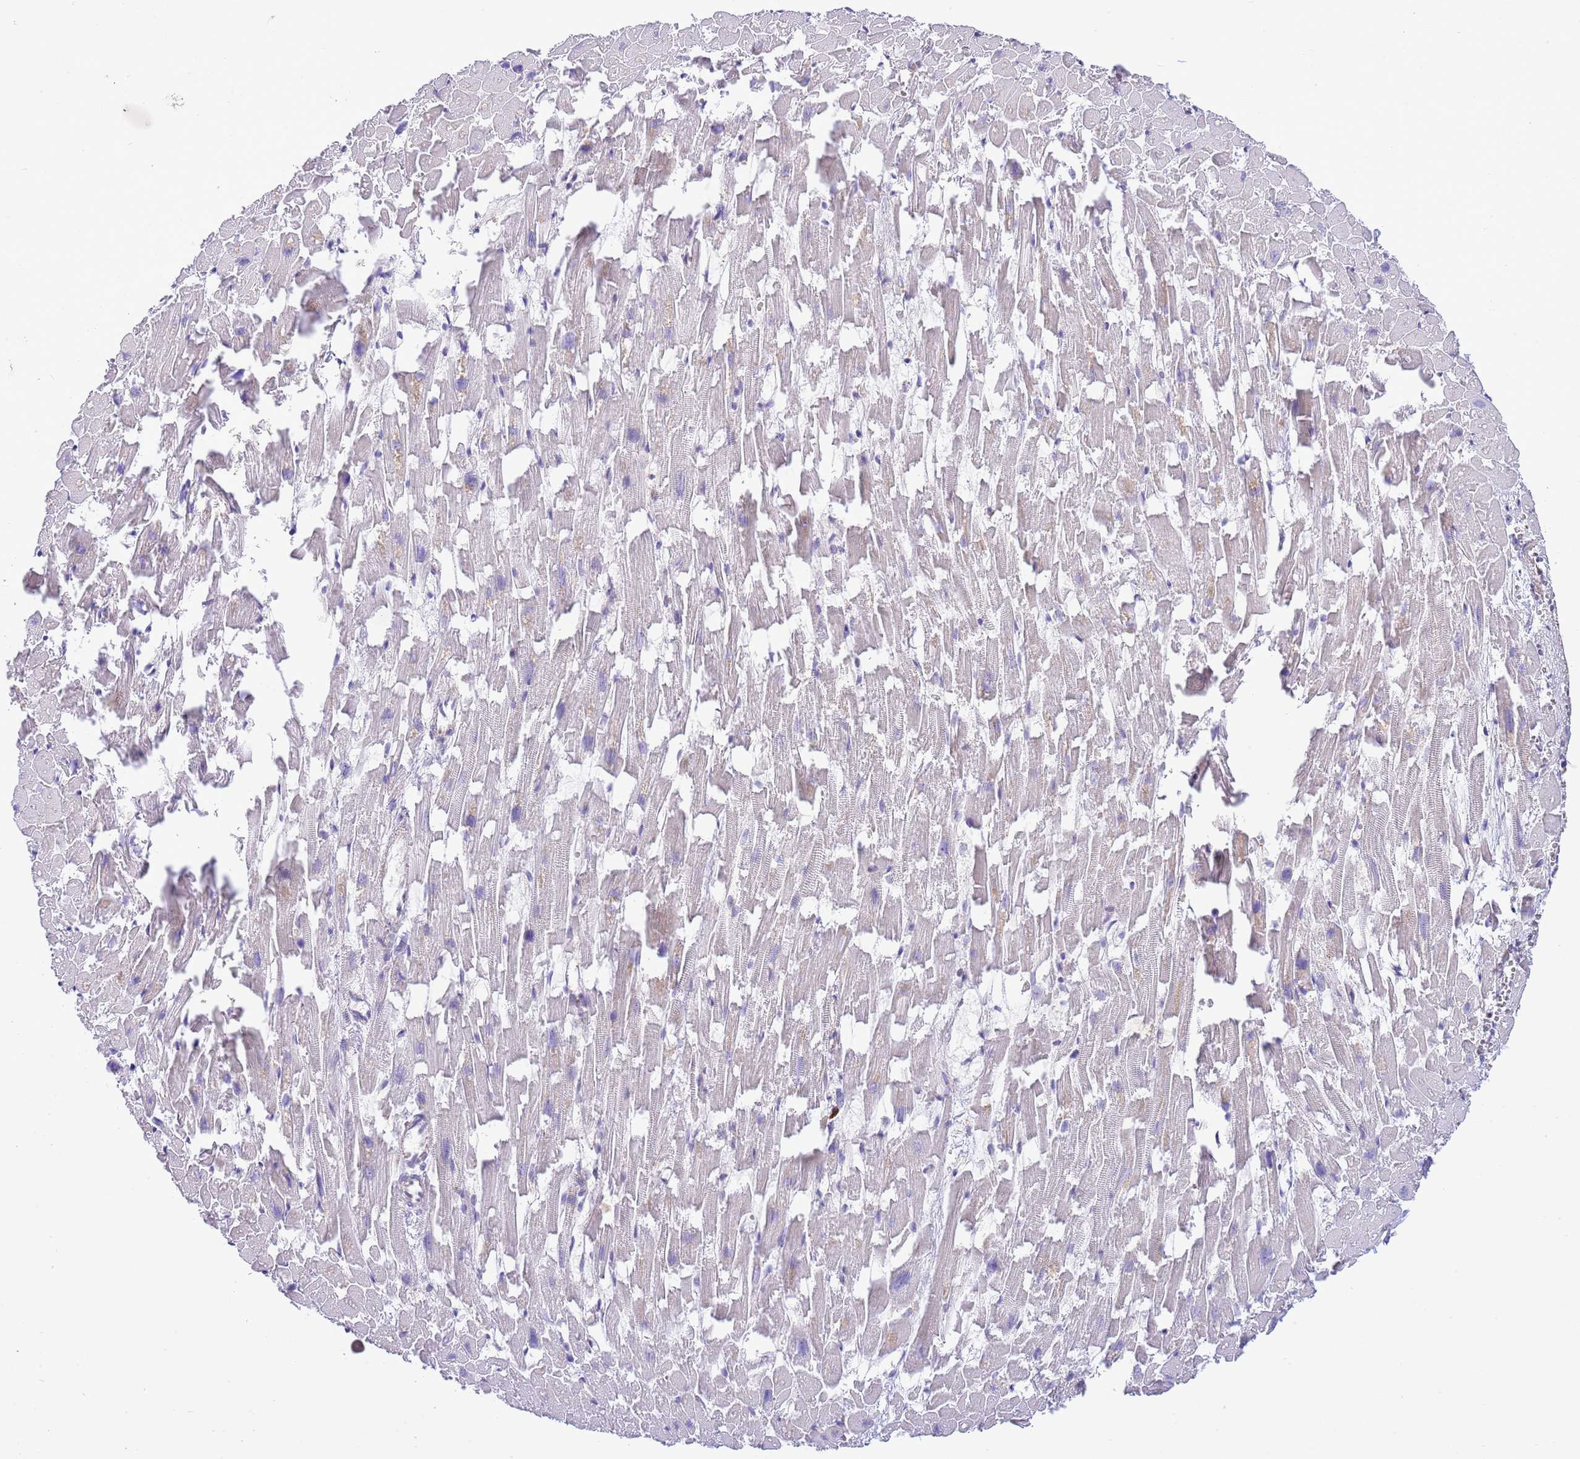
{"staining": {"intensity": "weak", "quantity": "<25%", "location": "cytoplasmic/membranous"}, "tissue": "heart muscle", "cell_type": "Cardiomyocytes", "image_type": "normal", "snomed": [{"axis": "morphology", "description": "Normal tissue, NOS"}, {"axis": "topography", "description": "Heart"}], "caption": "This is an IHC photomicrograph of benign human heart muscle. There is no expression in cardiomyocytes.", "gene": "DAND5", "patient": {"sex": "female", "age": 64}}